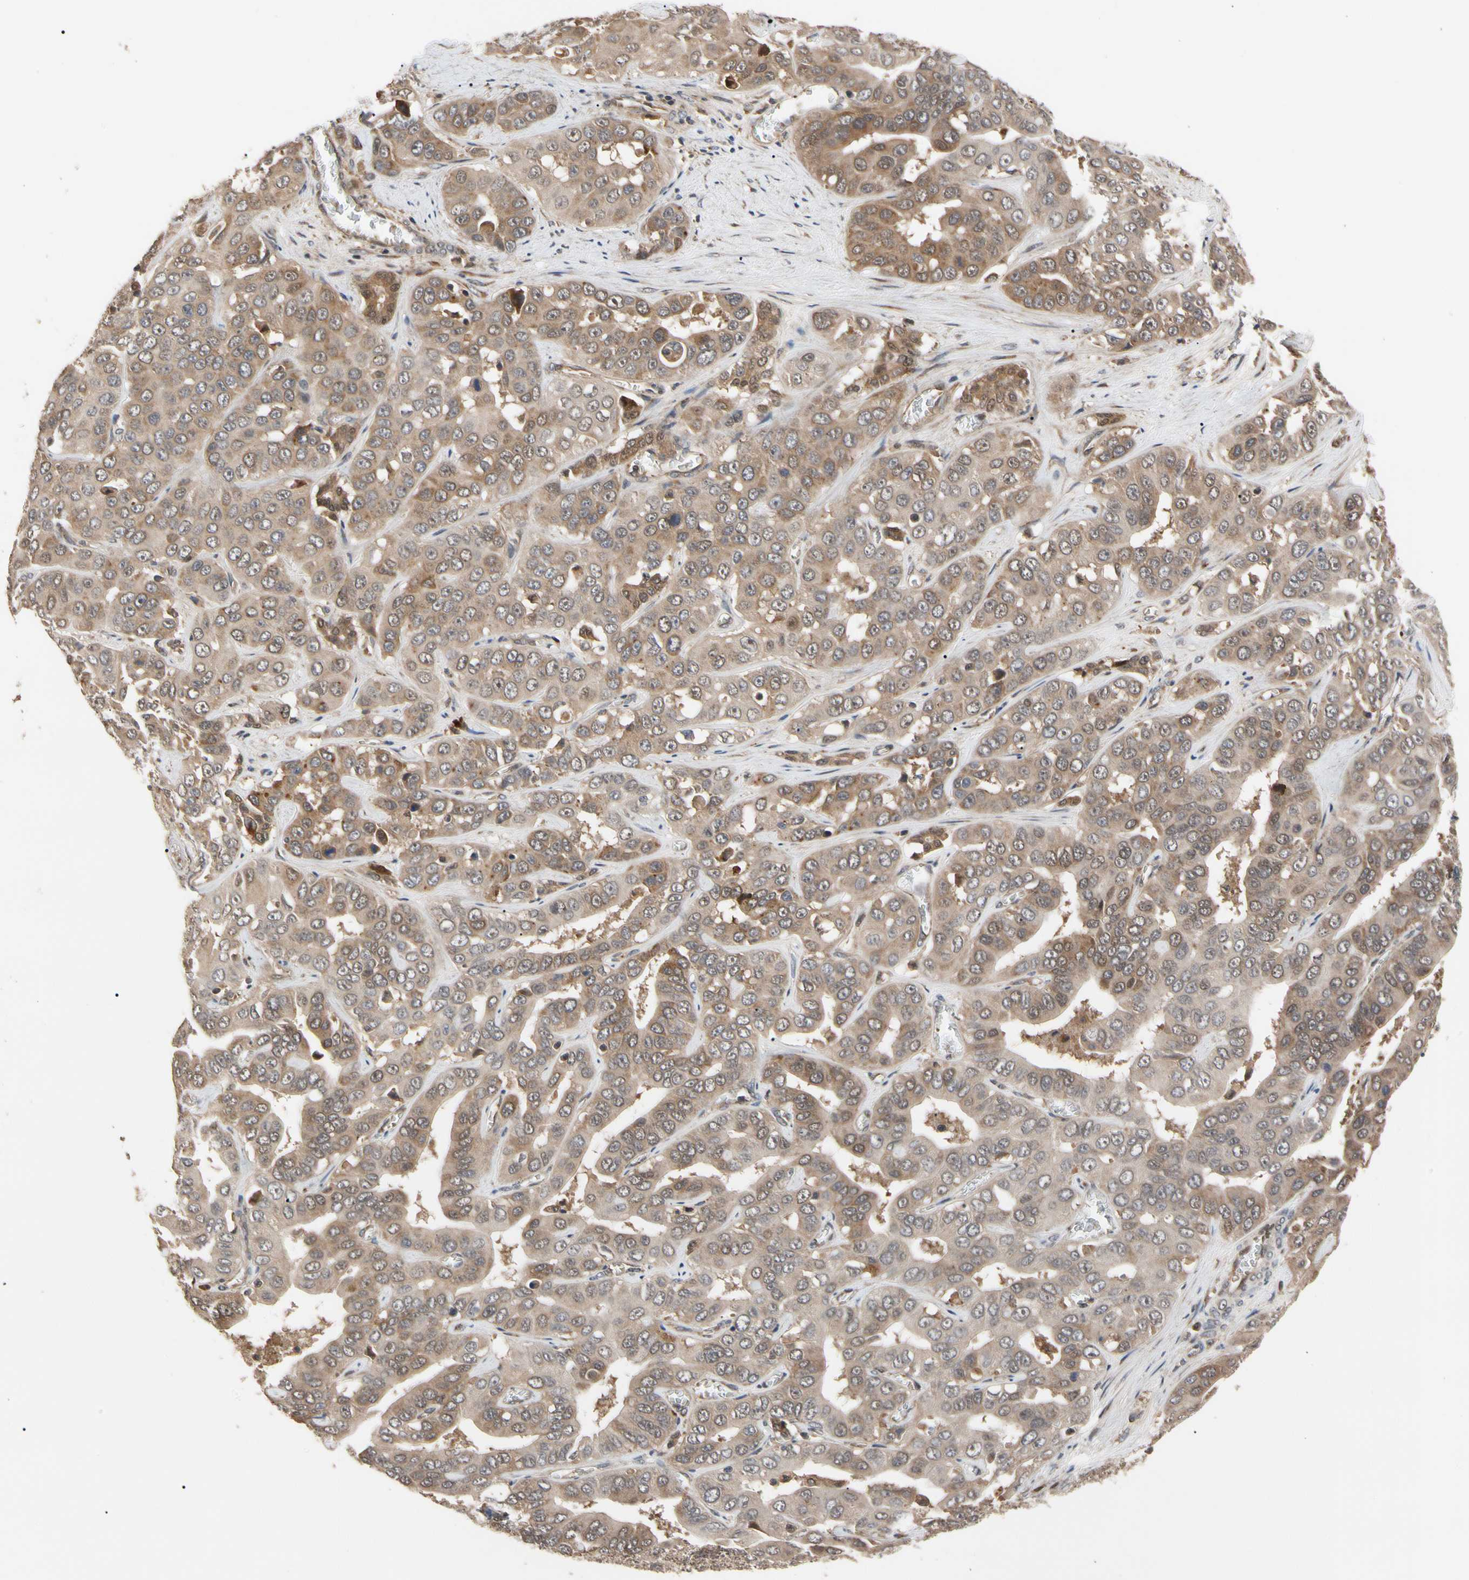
{"staining": {"intensity": "weak", "quantity": ">75%", "location": "cytoplasmic/membranous"}, "tissue": "liver cancer", "cell_type": "Tumor cells", "image_type": "cancer", "snomed": [{"axis": "morphology", "description": "Cholangiocarcinoma"}, {"axis": "topography", "description": "Liver"}], "caption": "DAB (3,3'-diaminobenzidine) immunohistochemical staining of human liver cancer reveals weak cytoplasmic/membranous protein staining in about >75% of tumor cells. (DAB (3,3'-diaminobenzidine) = brown stain, brightfield microscopy at high magnification).", "gene": "CYTIP", "patient": {"sex": "female", "age": 52}}